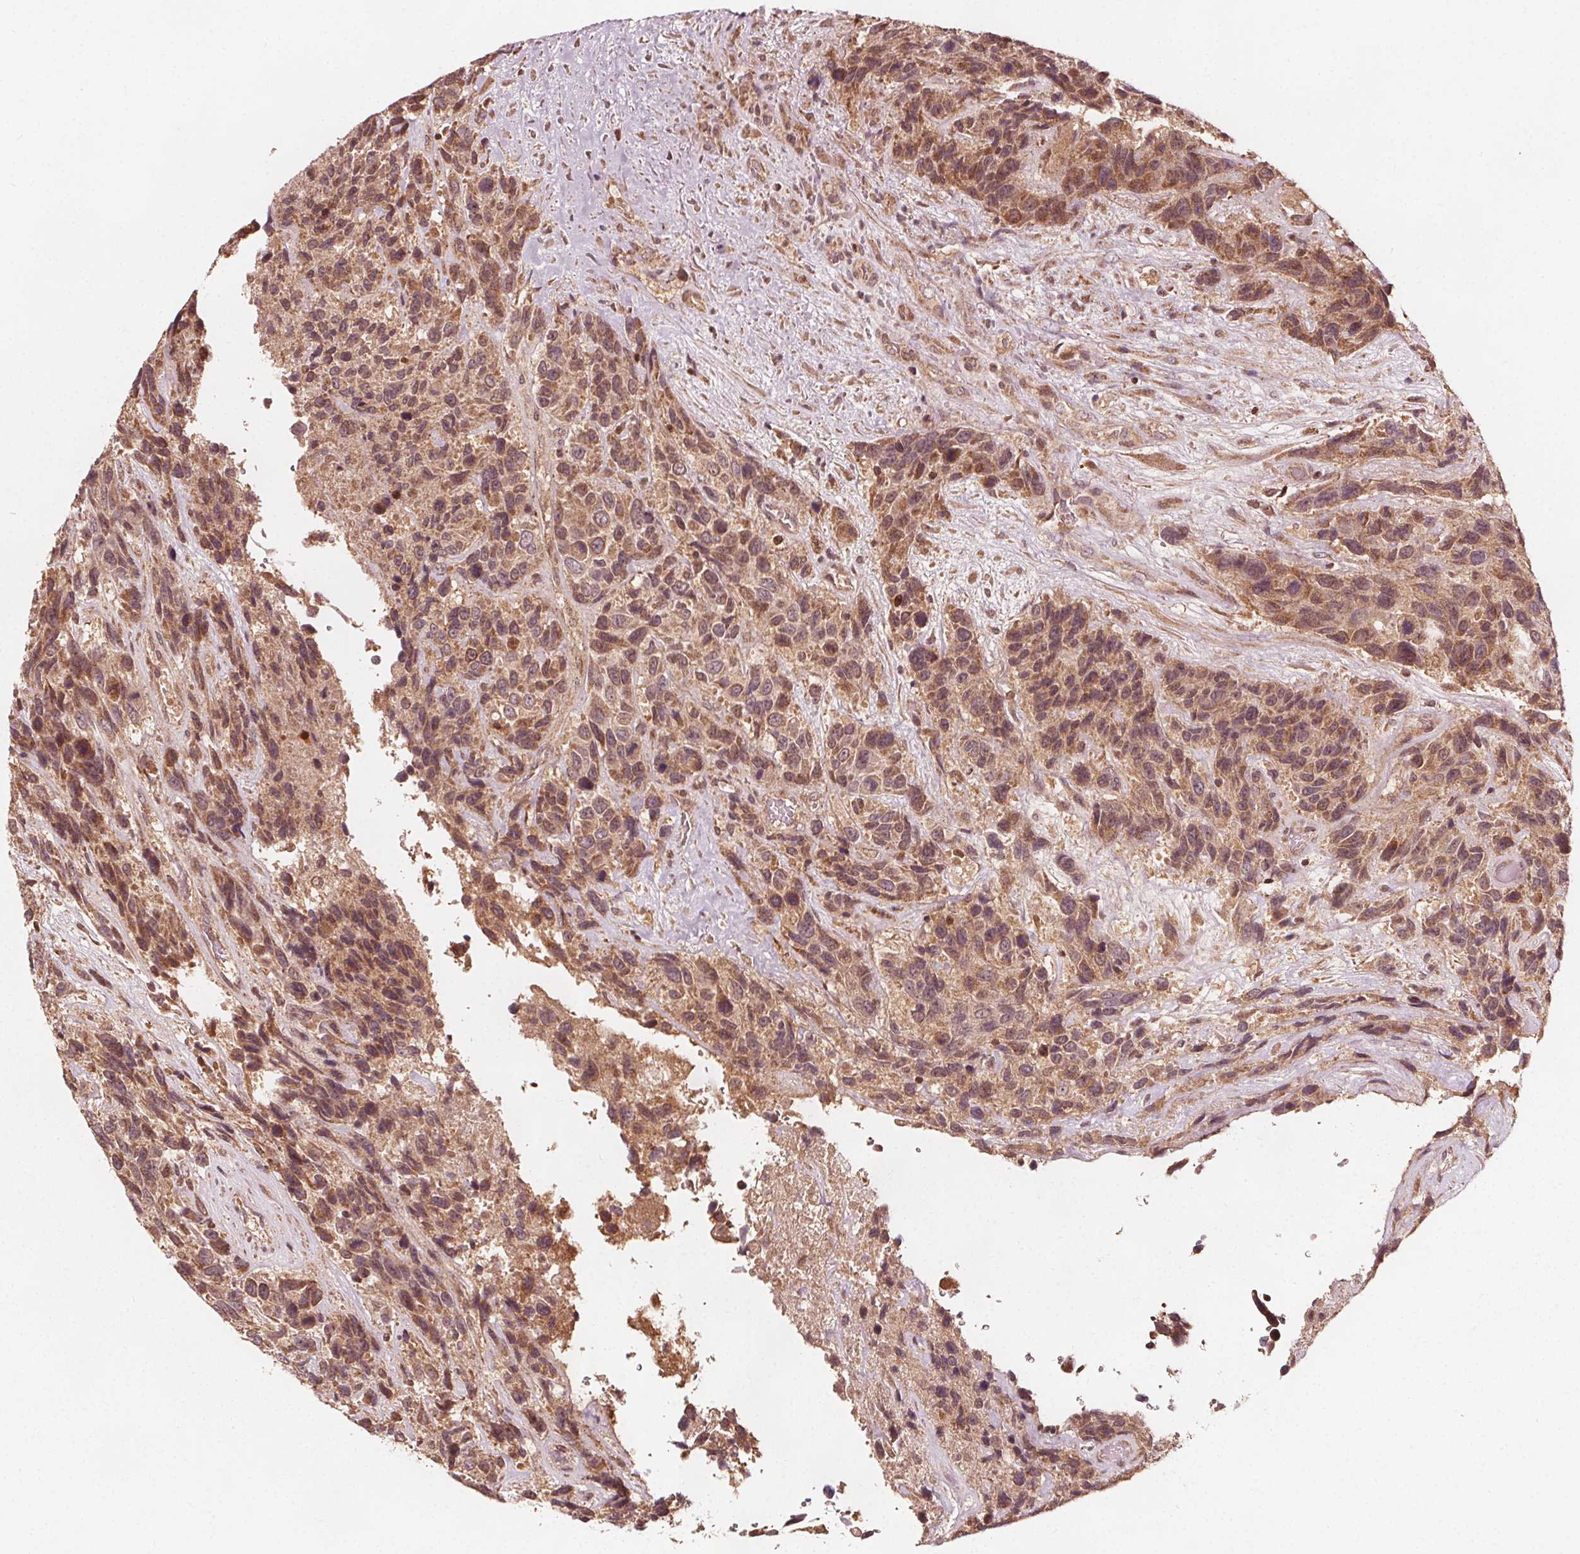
{"staining": {"intensity": "moderate", "quantity": ">75%", "location": "cytoplasmic/membranous"}, "tissue": "urothelial cancer", "cell_type": "Tumor cells", "image_type": "cancer", "snomed": [{"axis": "morphology", "description": "Urothelial carcinoma, High grade"}, {"axis": "topography", "description": "Urinary bladder"}], "caption": "Human urothelial cancer stained for a protein (brown) shows moderate cytoplasmic/membranous positive expression in approximately >75% of tumor cells.", "gene": "AIP", "patient": {"sex": "female", "age": 70}}